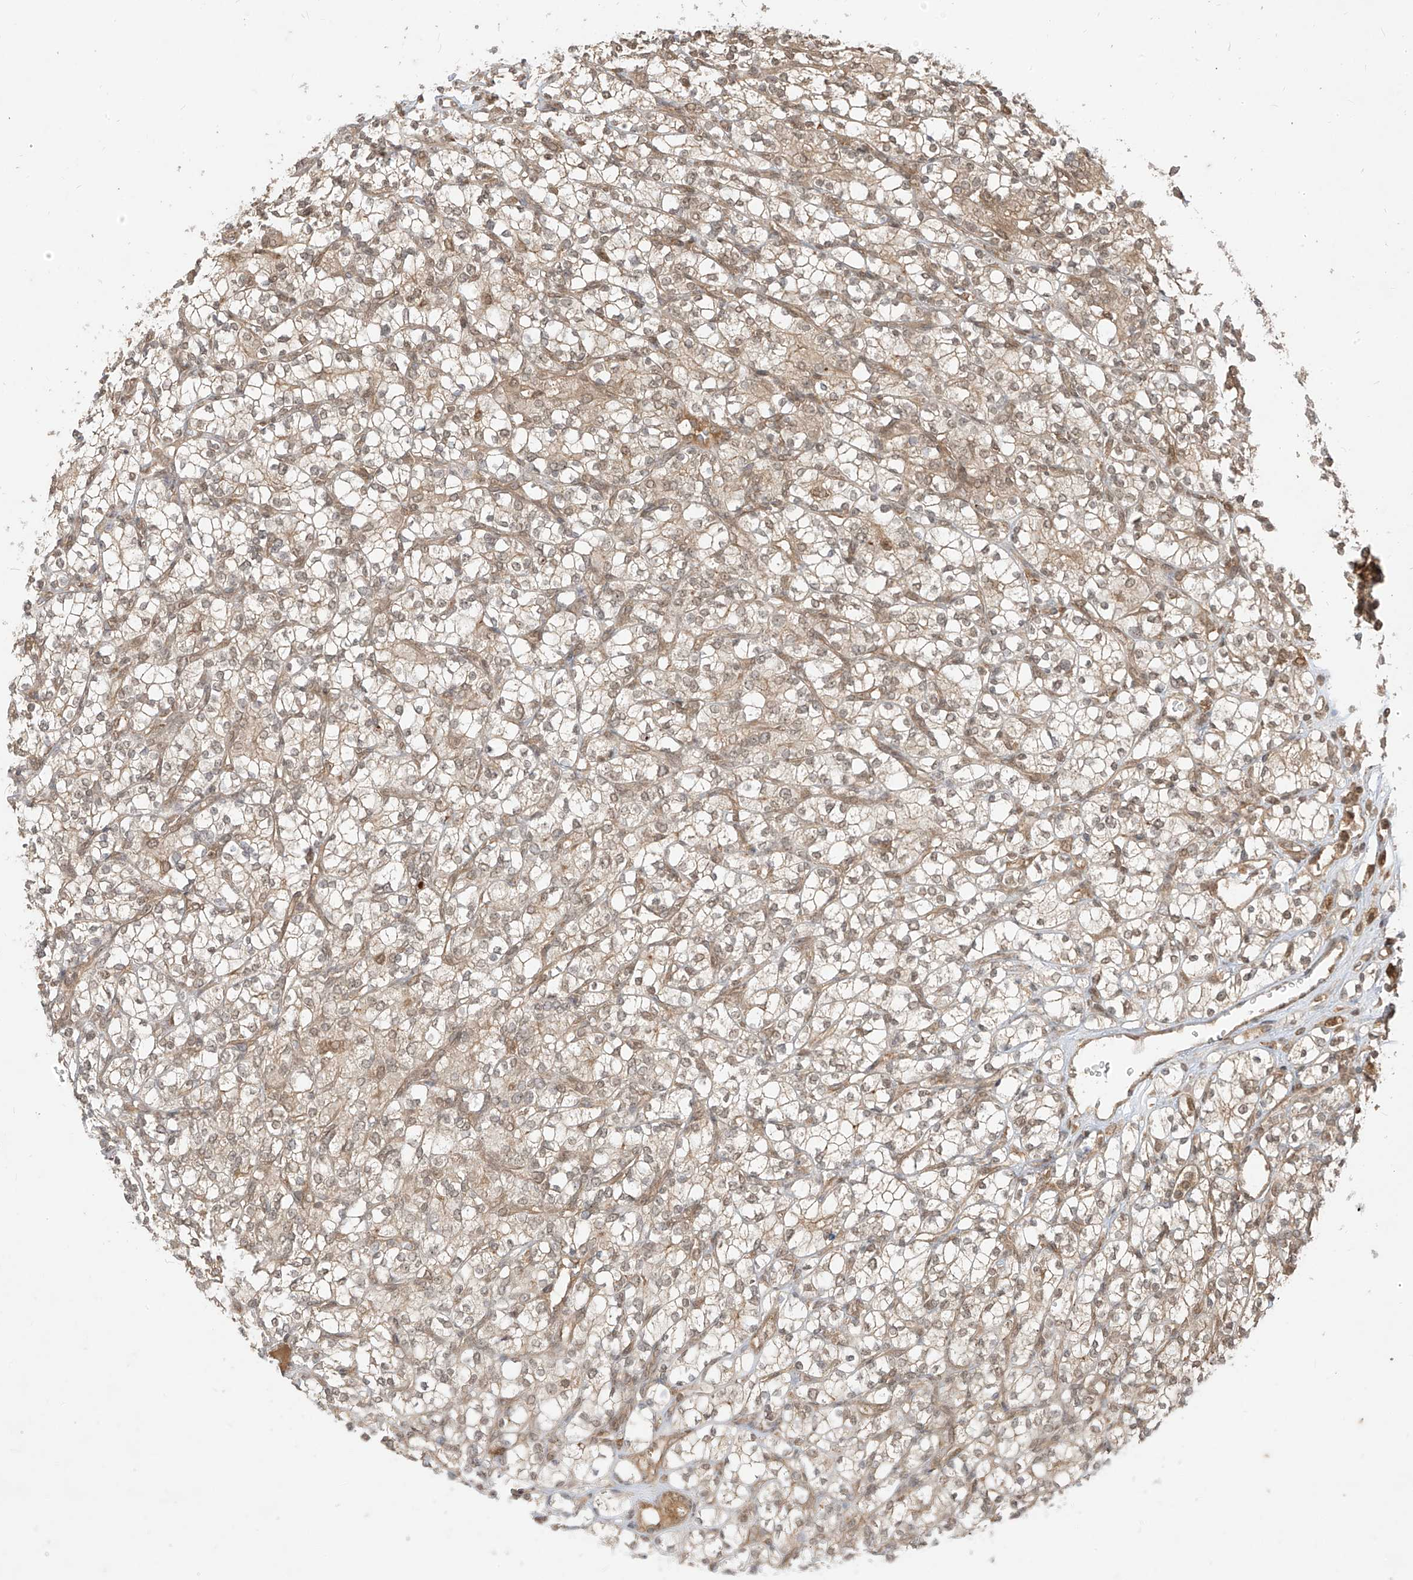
{"staining": {"intensity": "weak", "quantity": ">75%", "location": "cytoplasmic/membranous,nuclear"}, "tissue": "renal cancer", "cell_type": "Tumor cells", "image_type": "cancer", "snomed": [{"axis": "morphology", "description": "Adenocarcinoma, NOS"}, {"axis": "topography", "description": "Kidney"}], "caption": "This histopathology image displays immunohistochemistry staining of human renal cancer (adenocarcinoma), with low weak cytoplasmic/membranous and nuclear staining in approximately >75% of tumor cells.", "gene": "LCOR", "patient": {"sex": "male", "age": 77}}